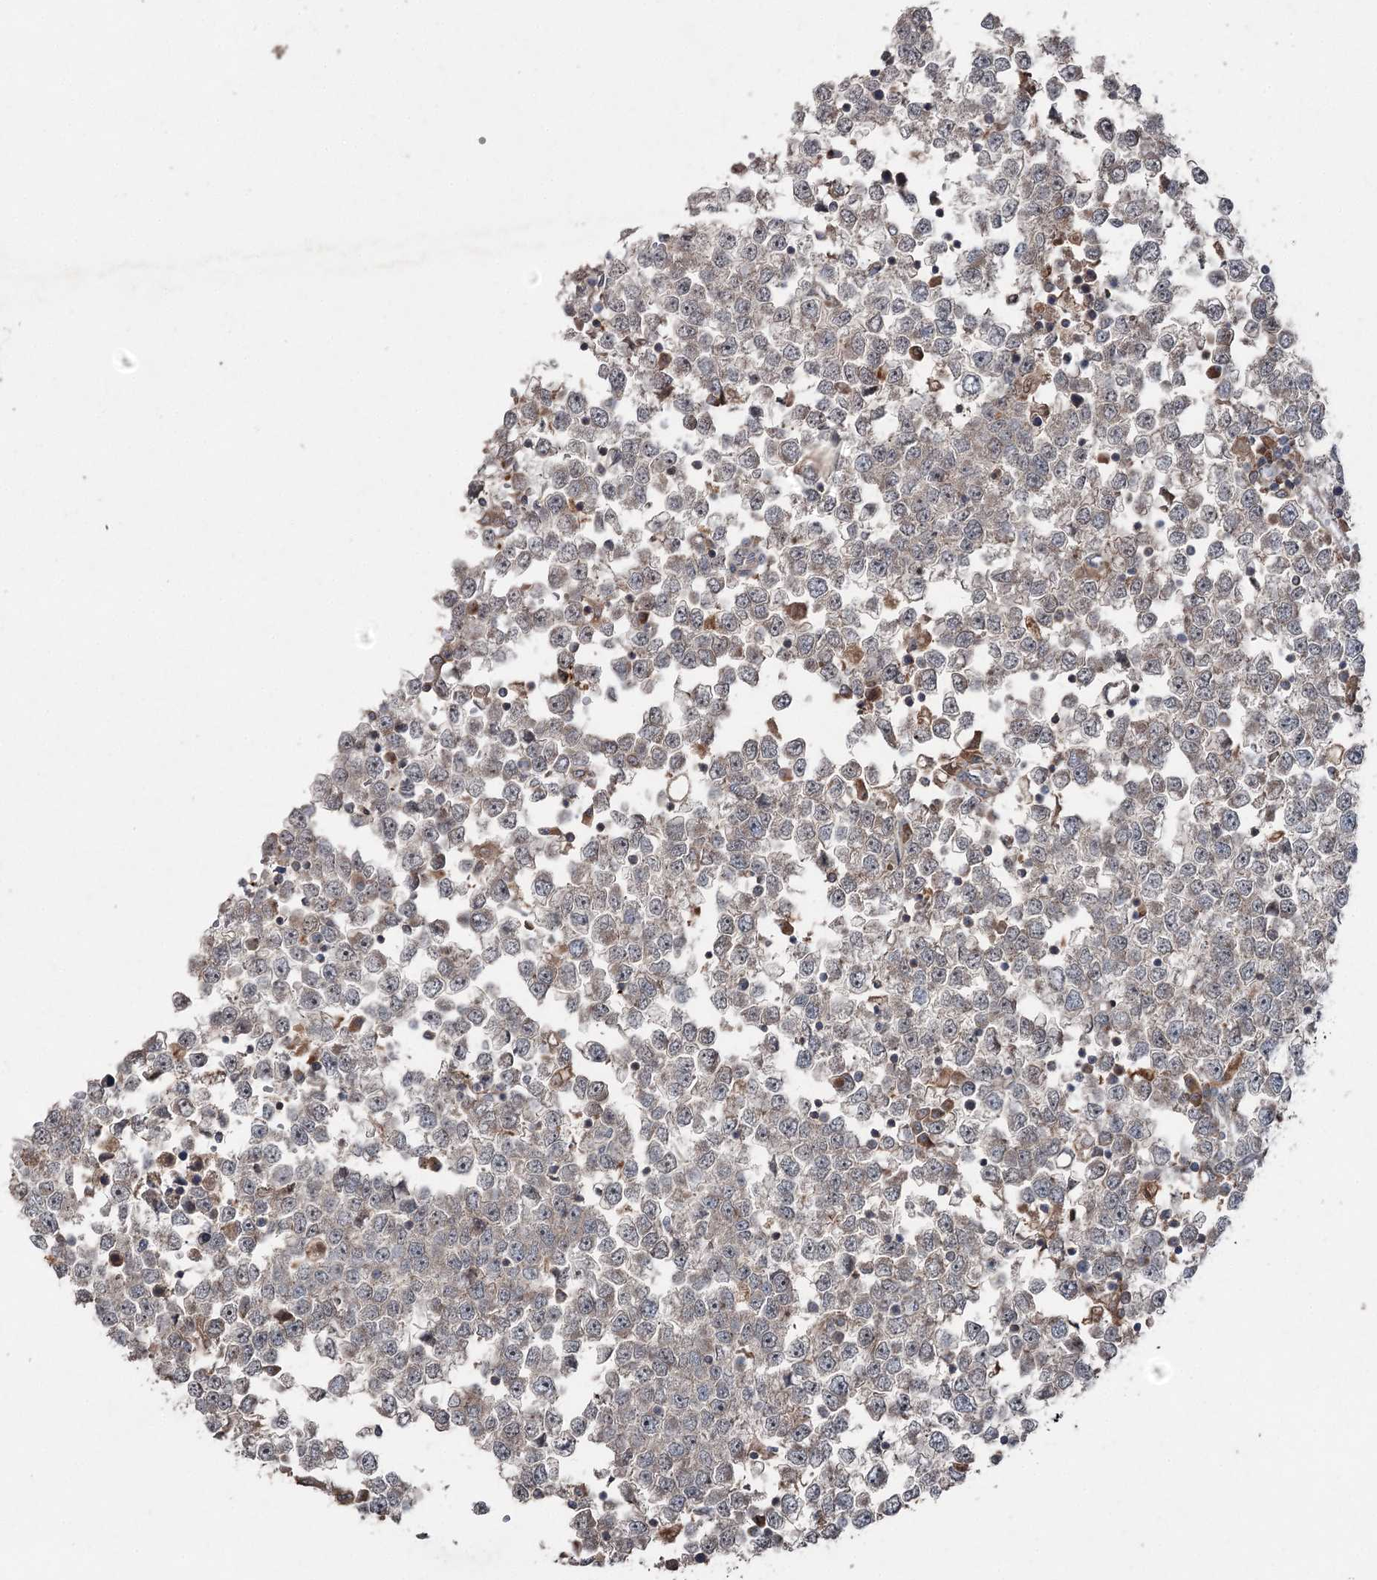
{"staining": {"intensity": "weak", "quantity": "<25%", "location": "cytoplasmic/membranous"}, "tissue": "testis cancer", "cell_type": "Tumor cells", "image_type": "cancer", "snomed": [{"axis": "morphology", "description": "Seminoma, NOS"}, {"axis": "topography", "description": "Testis"}], "caption": "Protein analysis of testis cancer demonstrates no significant staining in tumor cells.", "gene": "MAPK8IP2", "patient": {"sex": "male", "age": 65}}